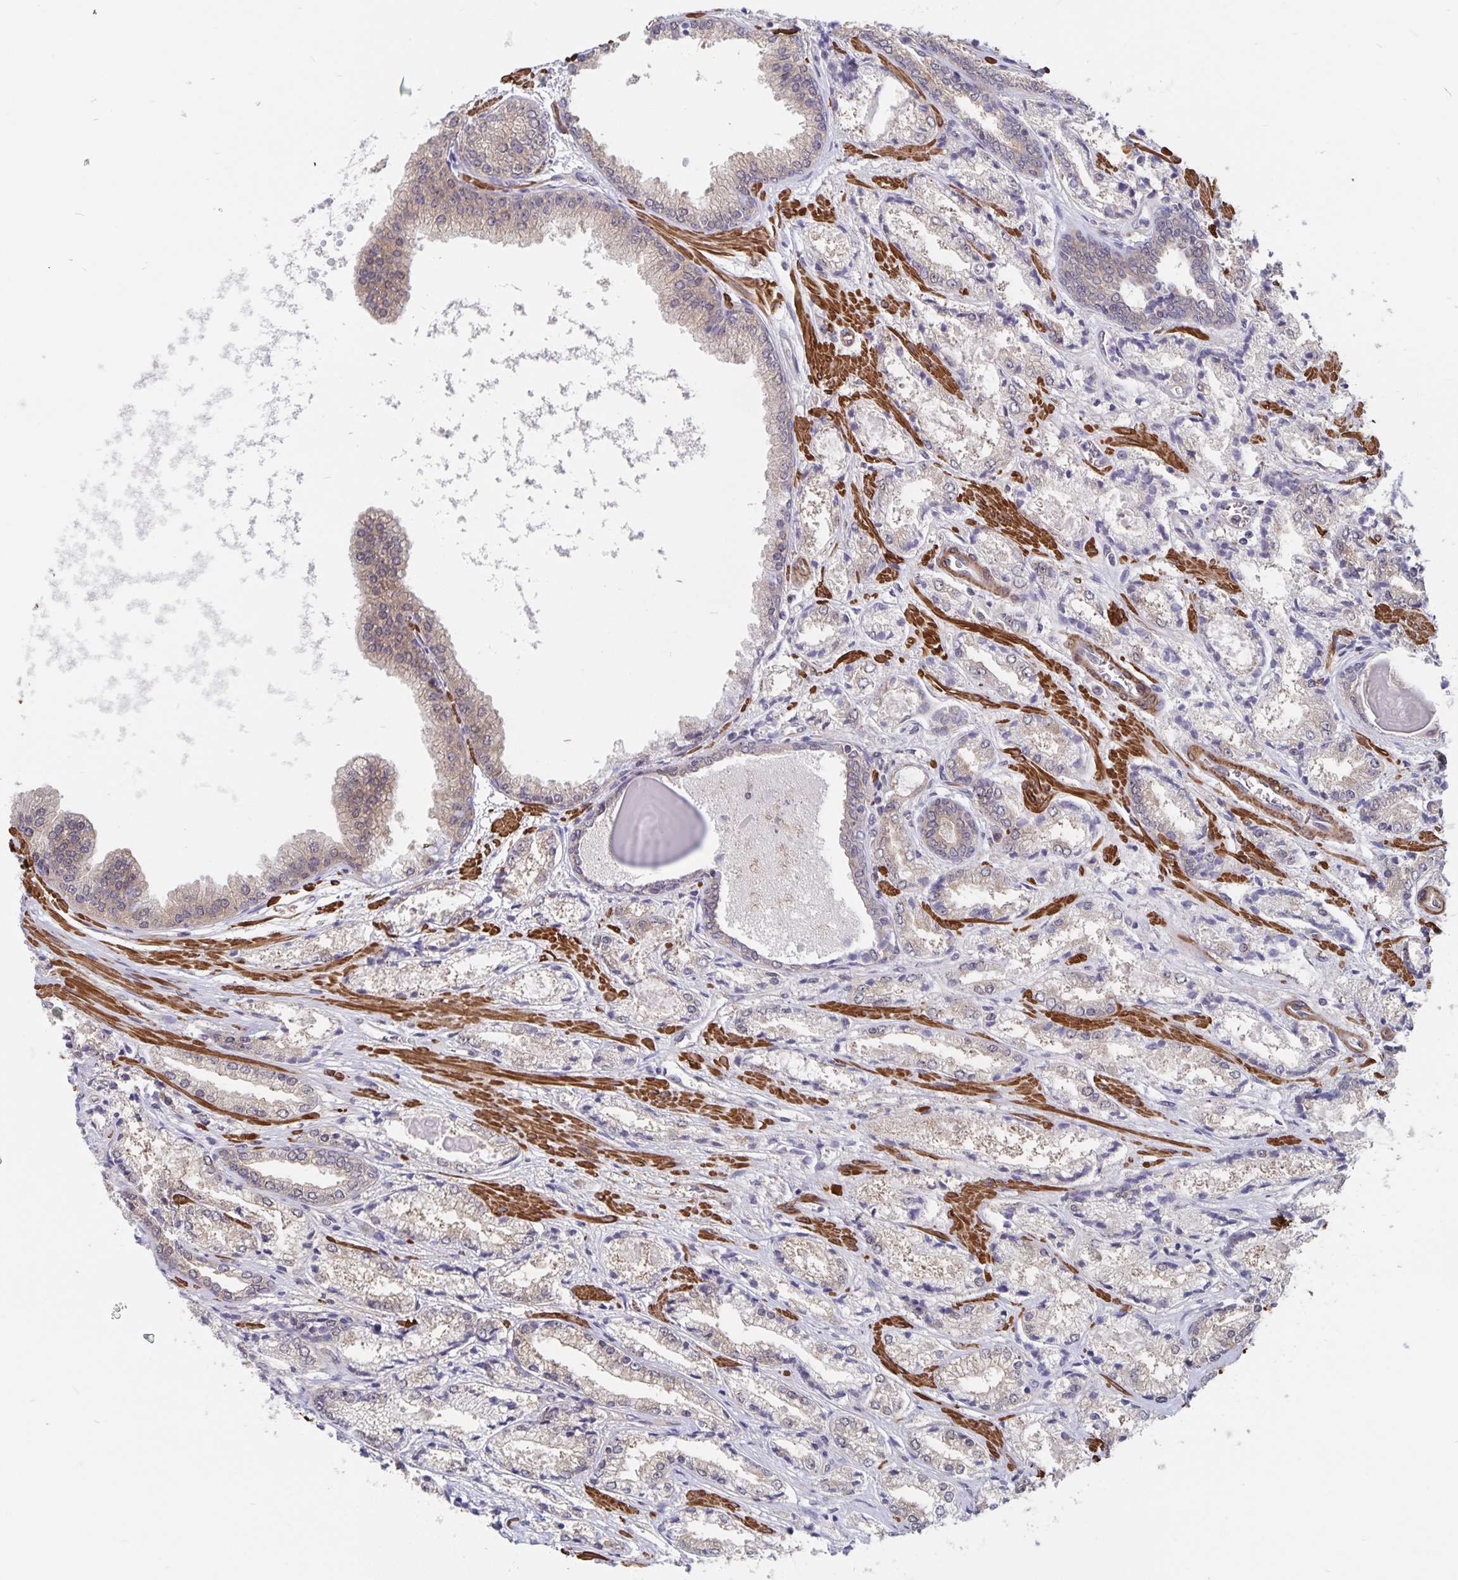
{"staining": {"intensity": "weak", "quantity": "25%-75%", "location": "cytoplasmic/membranous"}, "tissue": "prostate cancer", "cell_type": "Tumor cells", "image_type": "cancer", "snomed": [{"axis": "morphology", "description": "Adenocarcinoma, High grade"}, {"axis": "topography", "description": "Prostate"}], "caption": "Human prostate adenocarcinoma (high-grade) stained with a protein marker exhibits weak staining in tumor cells.", "gene": "BAG6", "patient": {"sex": "male", "age": 64}}